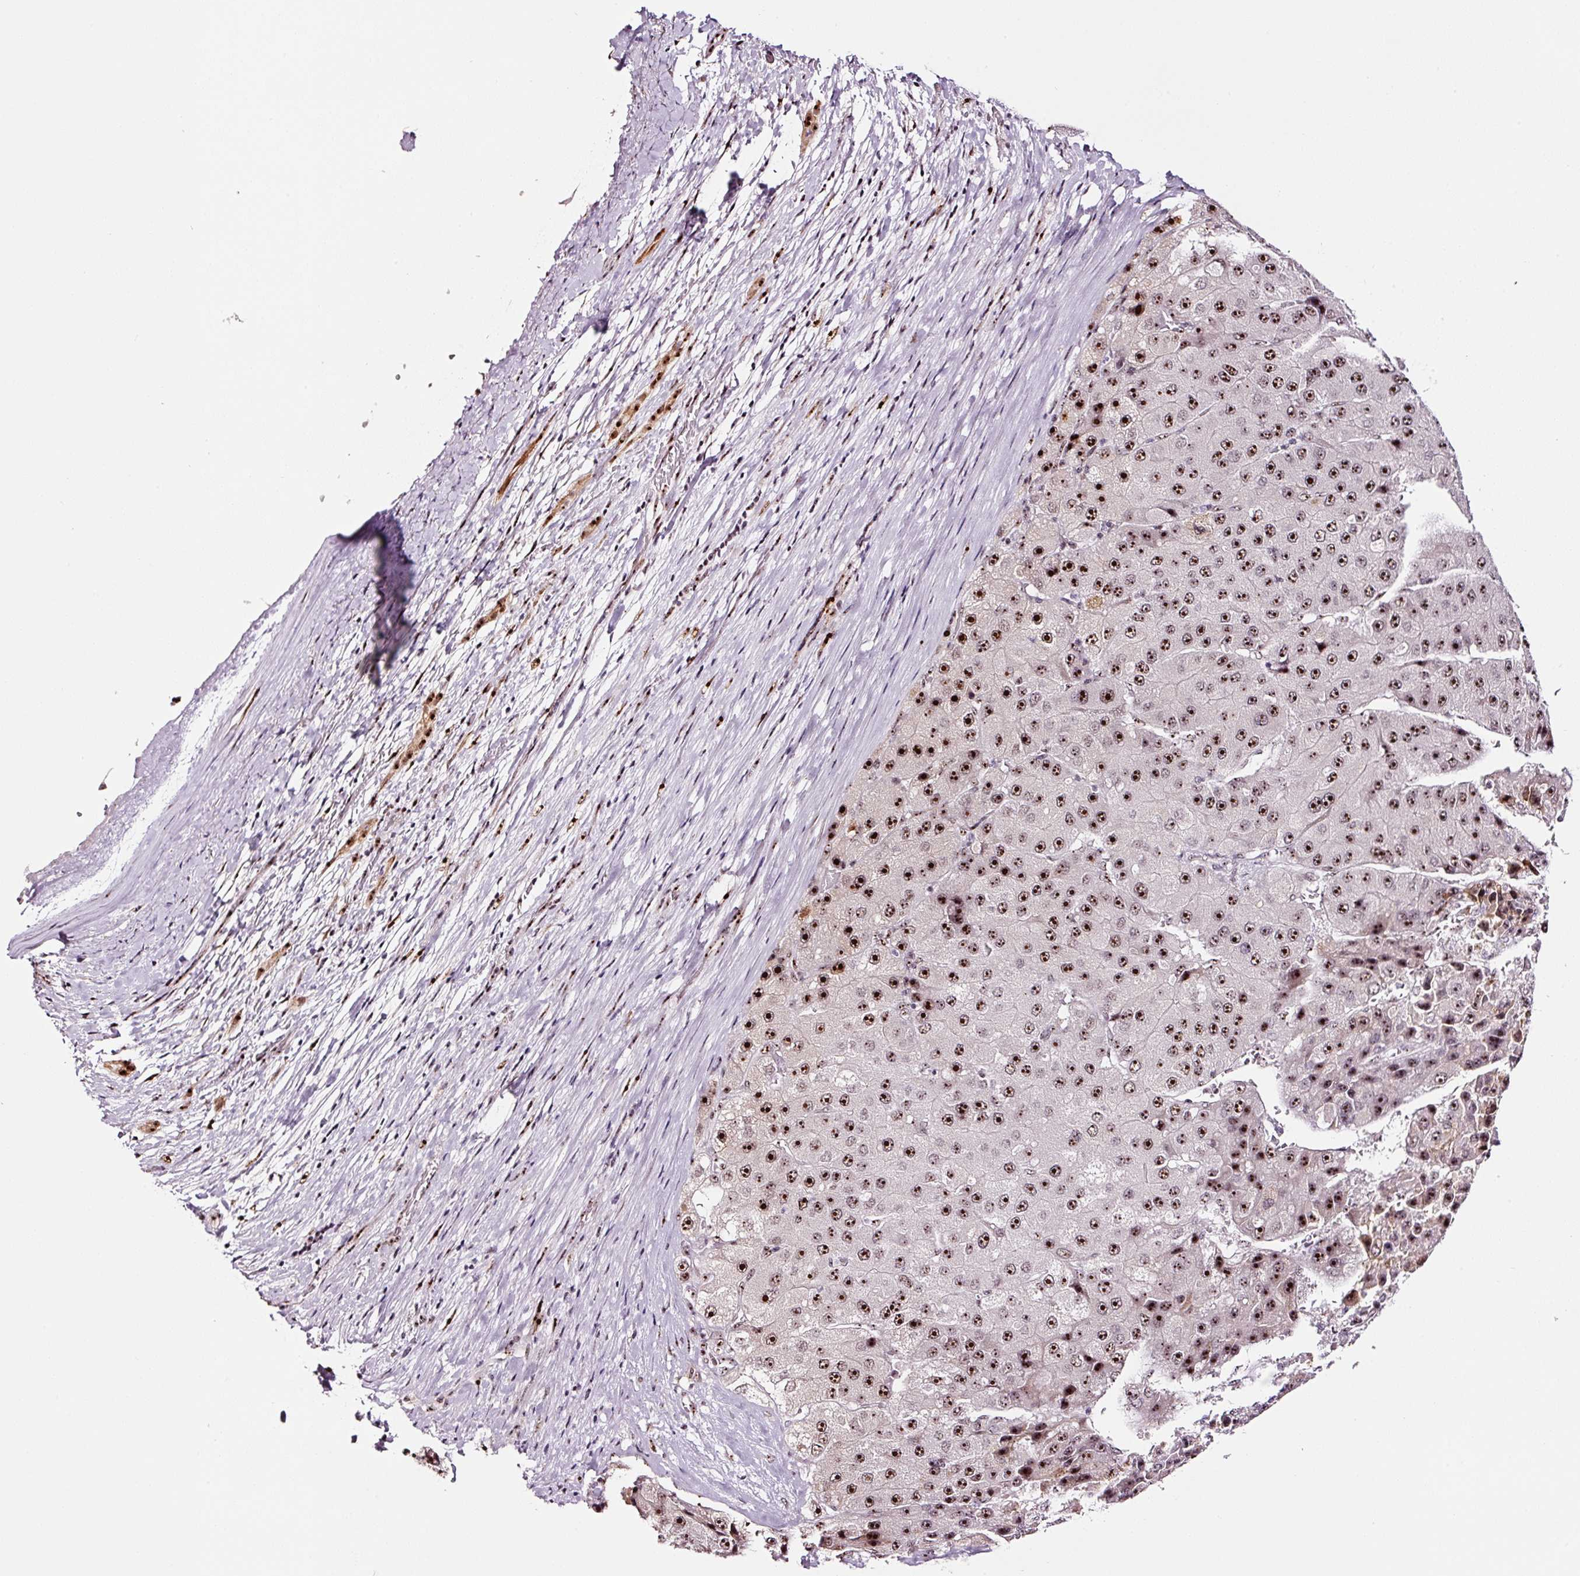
{"staining": {"intensity": "strong", "quantity": ">75%", "location": "nuclear"}, "tissue": "liver cancer", "cell_type": "Tumor cells", "image_type": "cancer", "snomed": [{"axis": "morphology", "description": "Carcinoma, Hepatocellular, NOS"}, {"axis": "topography", "description": "Liver"}], "caption": "The histopathology image displays staining of liver cancer (hepatocellular carcinoma), revealing strong nuclear protein expression (brown color) within tumor cells. Ihc stains the protein in brown and the nuclei are stained blue.", "gene": "GNL3", "patient": {"sex": "female", "age": 73}}